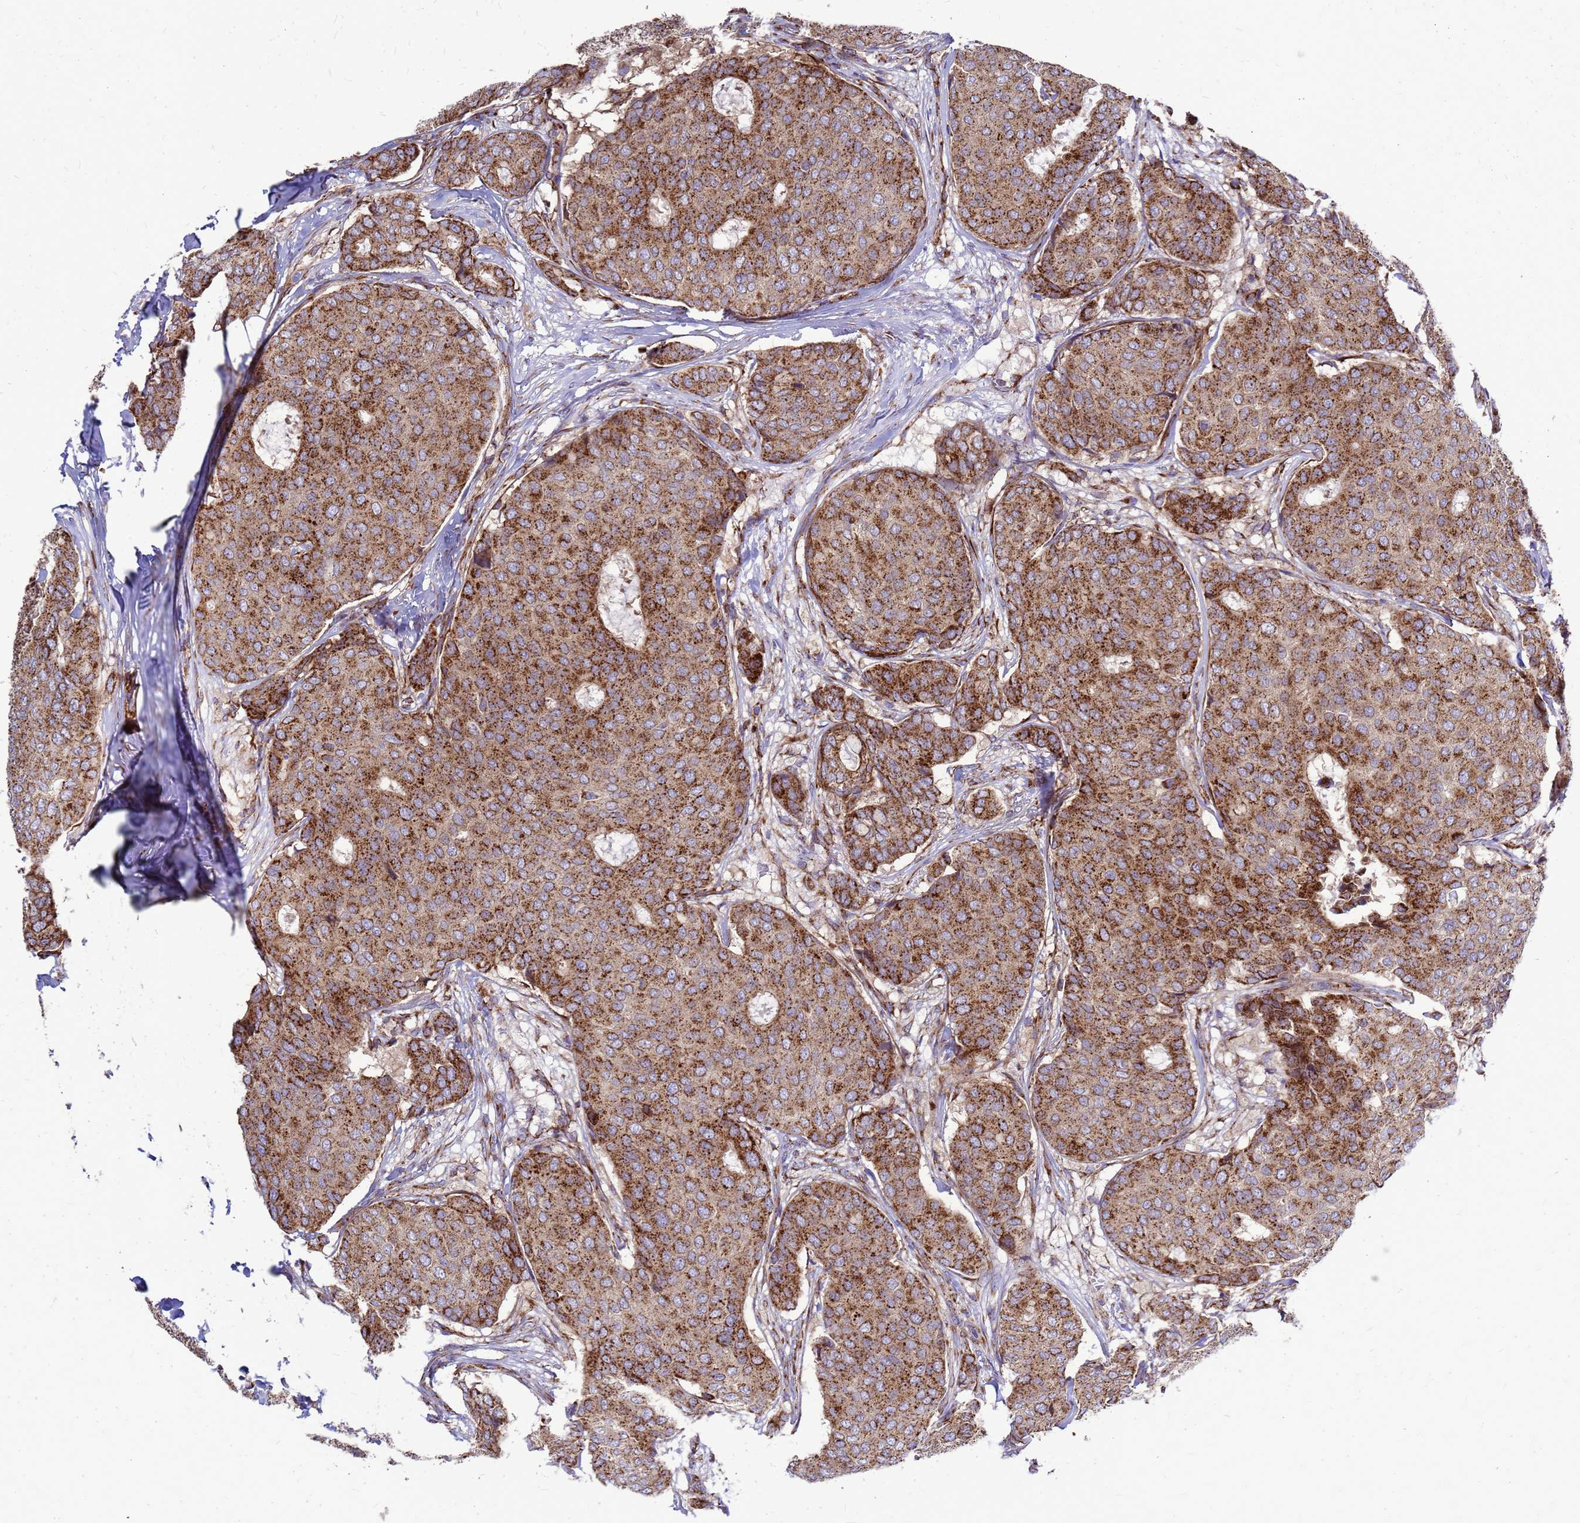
{"staining": {"intensity": "strong", "quantity": ">75%", "location": "cytoplasmic/membranous"}, "tissue": "breast cancer", "cell_type": "Tumor cells", "image_type": "cancer", "snomed": [{"axis": "morphology", "description": "Duct carcinoma"}, {"axis": "topography", "description": "Breast"}], "caption": "Protein positivity by IHC displays strong cytoplasmic/membranous staining in approximately >75% of tumor cells in breast cancer (invasive ductal carcinoma).", "gene": "FSTL4", "patient": {"sex": "female", "age": 75}}